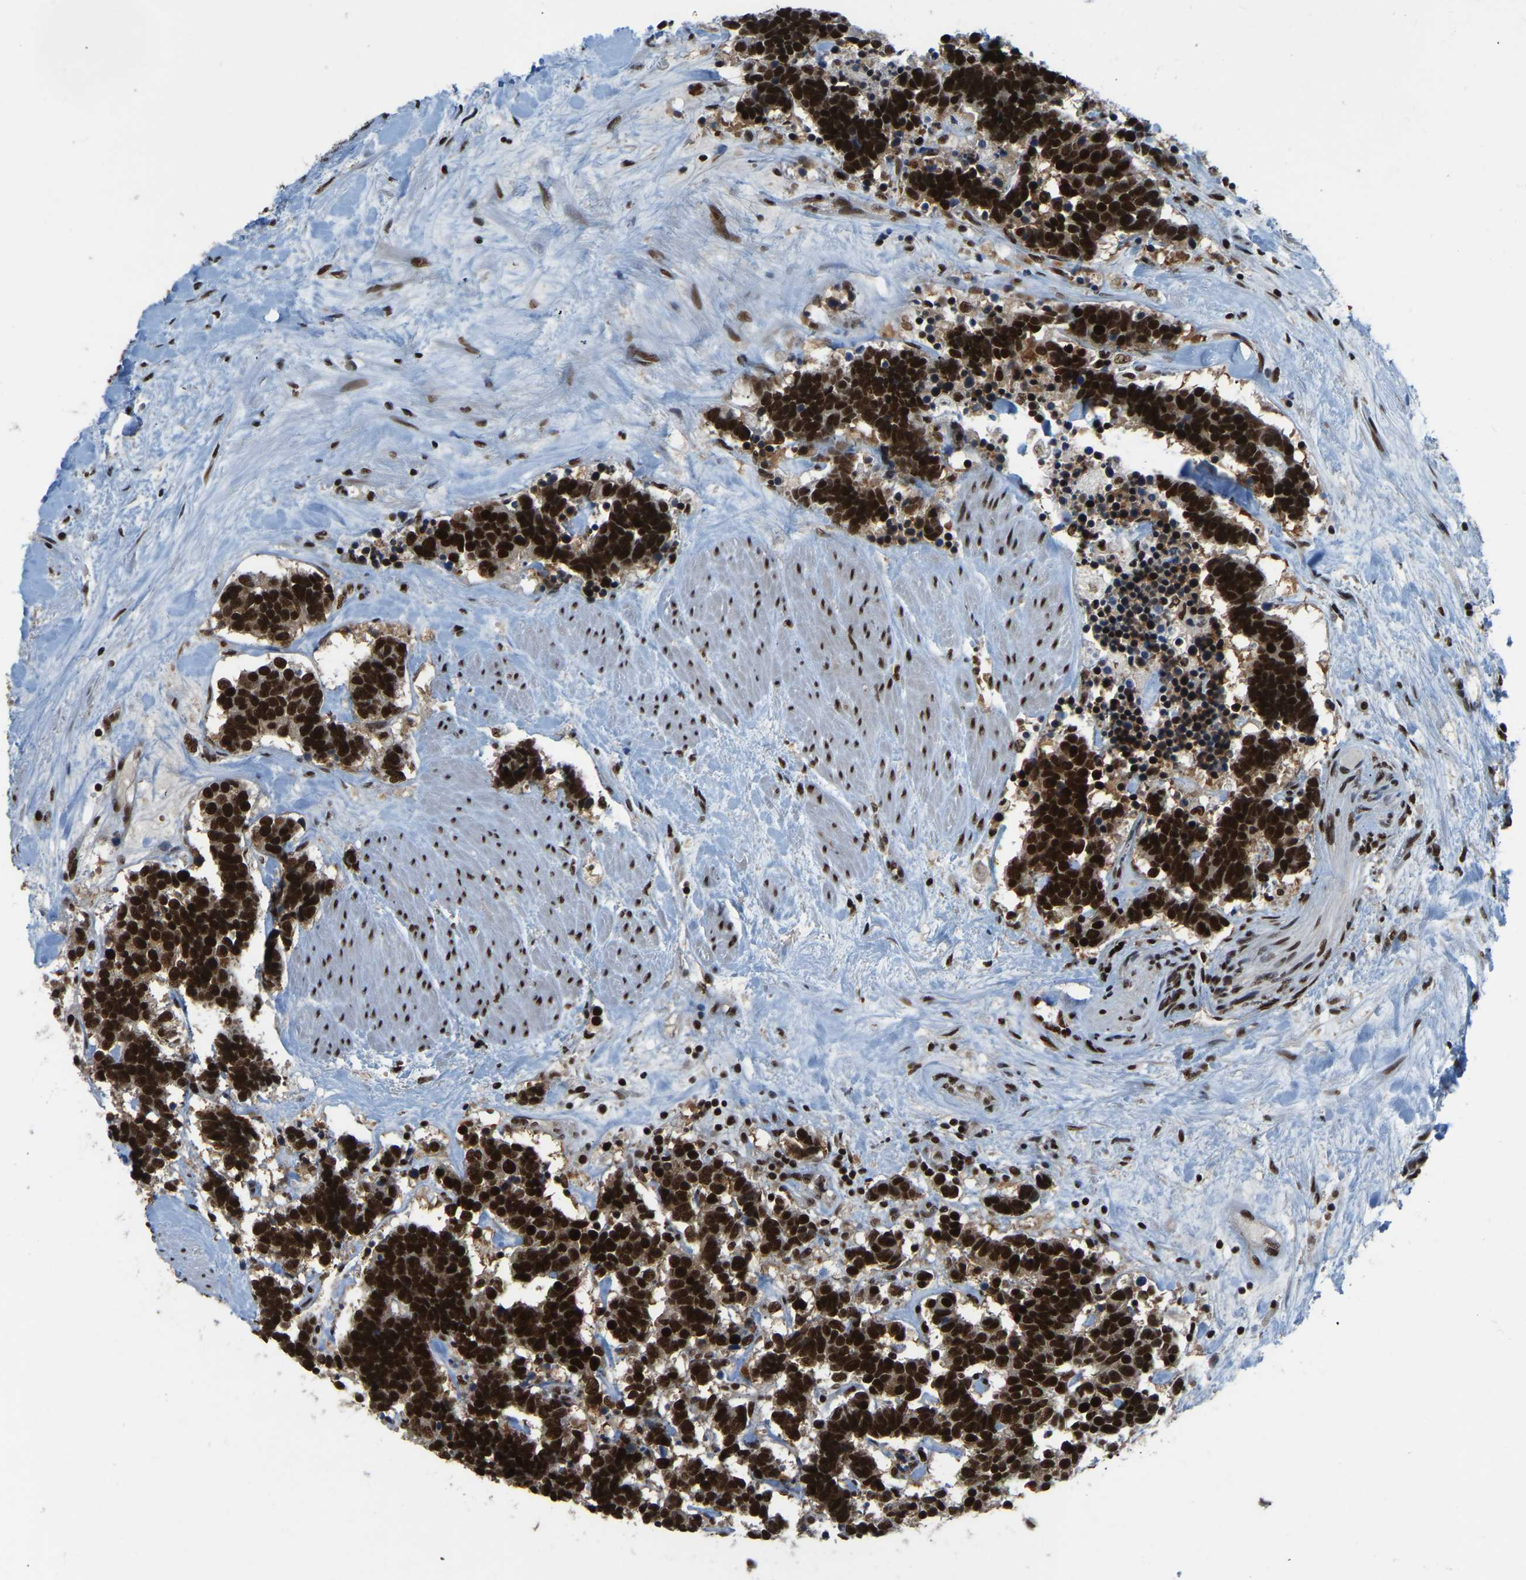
{"staining": {"intensity": "strong", "quantity": ">75%", "location": "nuclear"}, "tissue": "carcinoid", "cell_type": "Tumor cells", "image_type": "cancer", "snomed": [{"axis": "morphology", "description": "Carcinoma, NOS"}, {"axis": "morphology", "description": "Carcinoid, malignant, NOS"}, {"axis": "topography", "description": "Urinary bladder"}], "caption": "Immunohistochemical staining of human carcinoma demonstrates high levels of strong nuclear protein positivity in about >75% of tumor cells.", "gene": "TBL1XR1", "patient": {"sex": "male", "age": 57}}